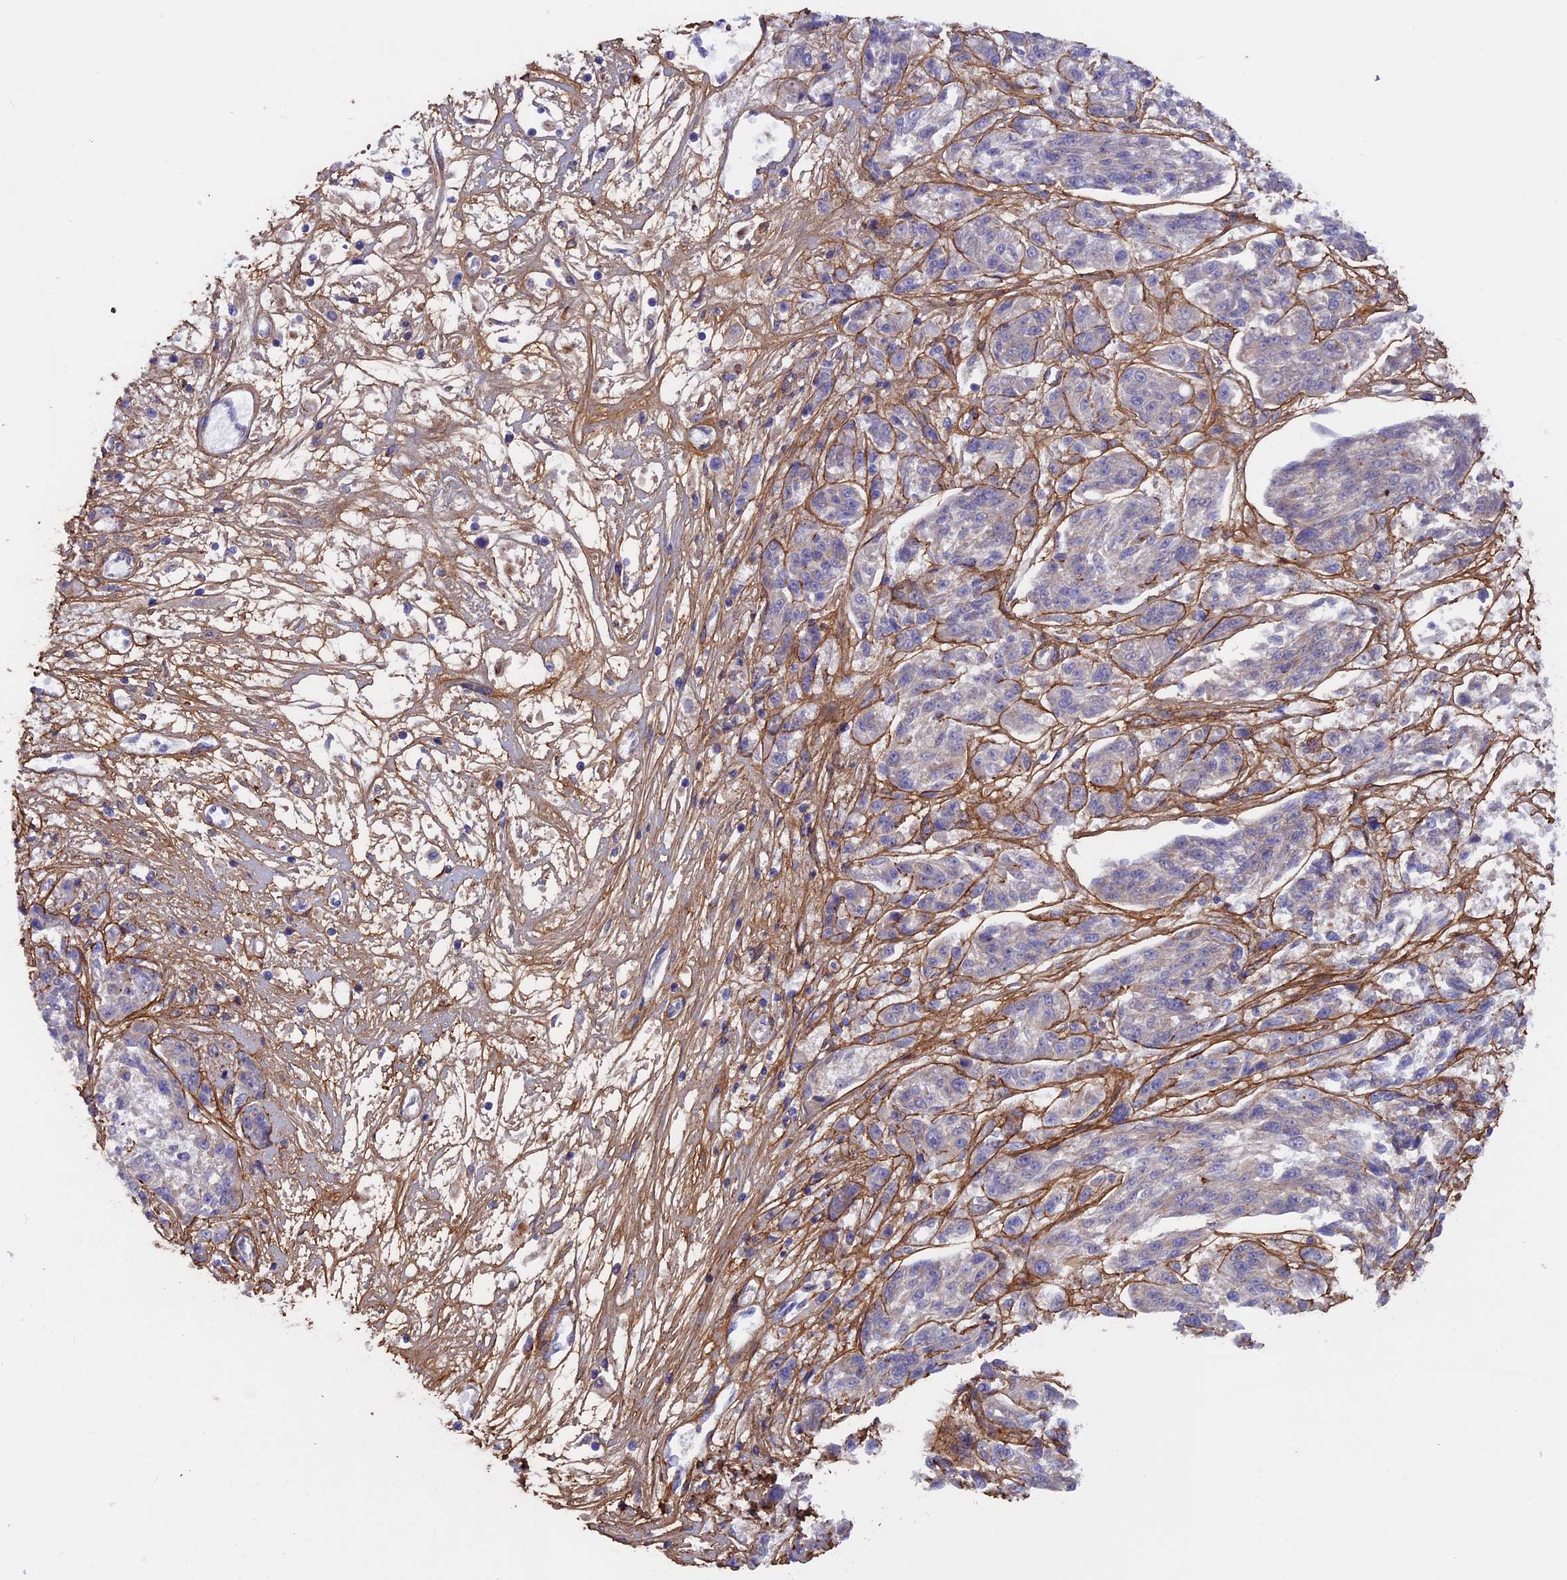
{"staining": {"intensity": "negative", "quantity": "none", "location": "none"}, "tissue": "melanoma", "cell_type": "Tumor cells", "image_type": "cancer", "snomed": [{"axis": "morphology", "description": "Malignant melanoma, NOS"}, {"axis": "topography", "description": "Skin"}], "caption": "Protein analysis of malignant melanoma displays no significant positivity in tumor cells.", "gene": "COL4A3", "patient": {"sex": "male", "age": 53}}